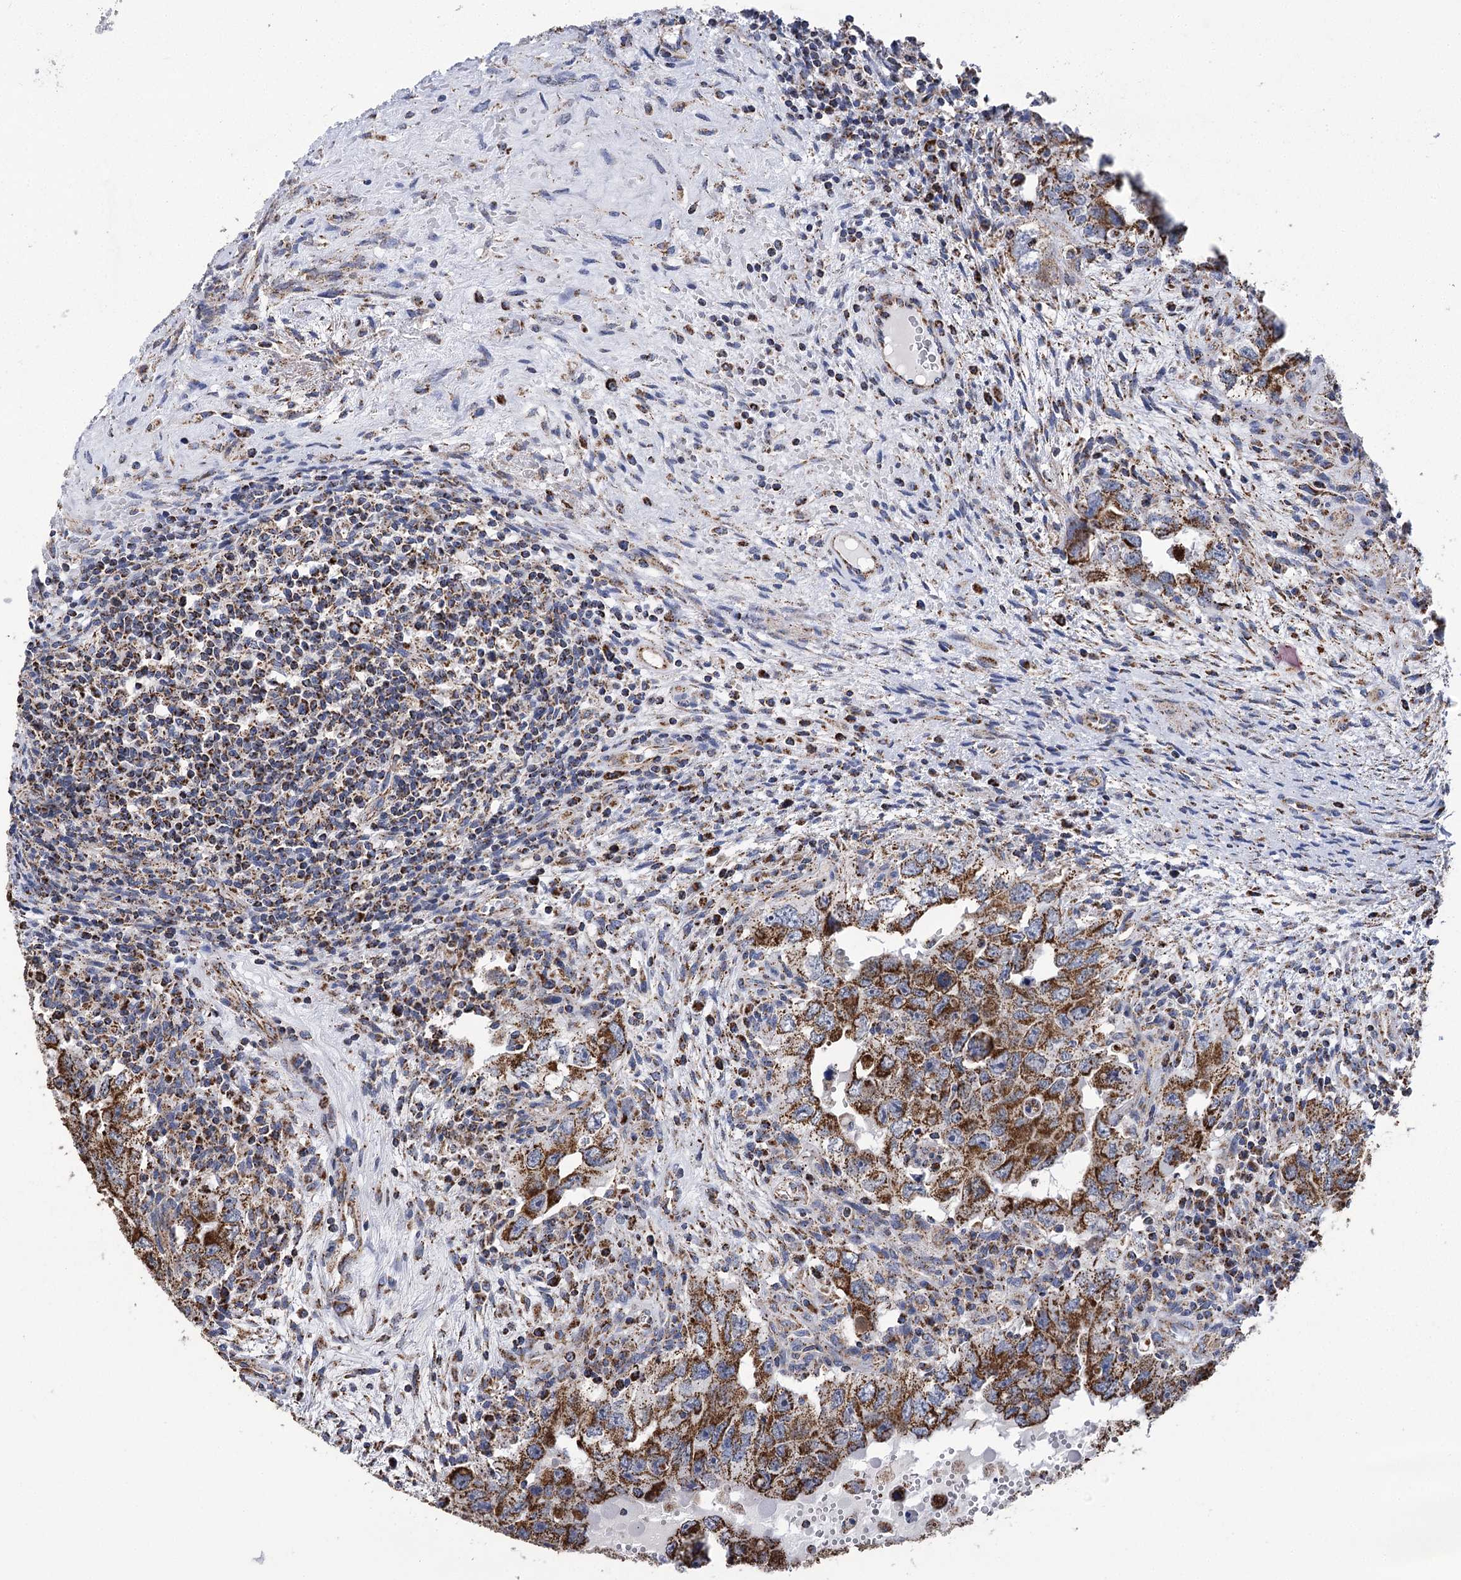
{"staining": {"intensity": "moderate", "quantity": ">75%", "location": "cytoplasmic/membranous"}, "tissue": "testis cancer", "cell_type": "Tumor cells", "image_type": "cancer", "snomed": [{"axis": "morphology", "description": "Carcinoma, Embryonal, NOS"}, {"axis": "topography", "description": "Testis"}], "caption": "Brown immunohistochemical staining in testis embryonal carcinoma shows moderate cytoplasmic/membranous positivity in approximately >75% of tumor cells. The protein of interest is shown in brown color, while the nuclei are stained blue.", "gene": "CCDC73", "patient": {"sex": "male", "age": 26}}